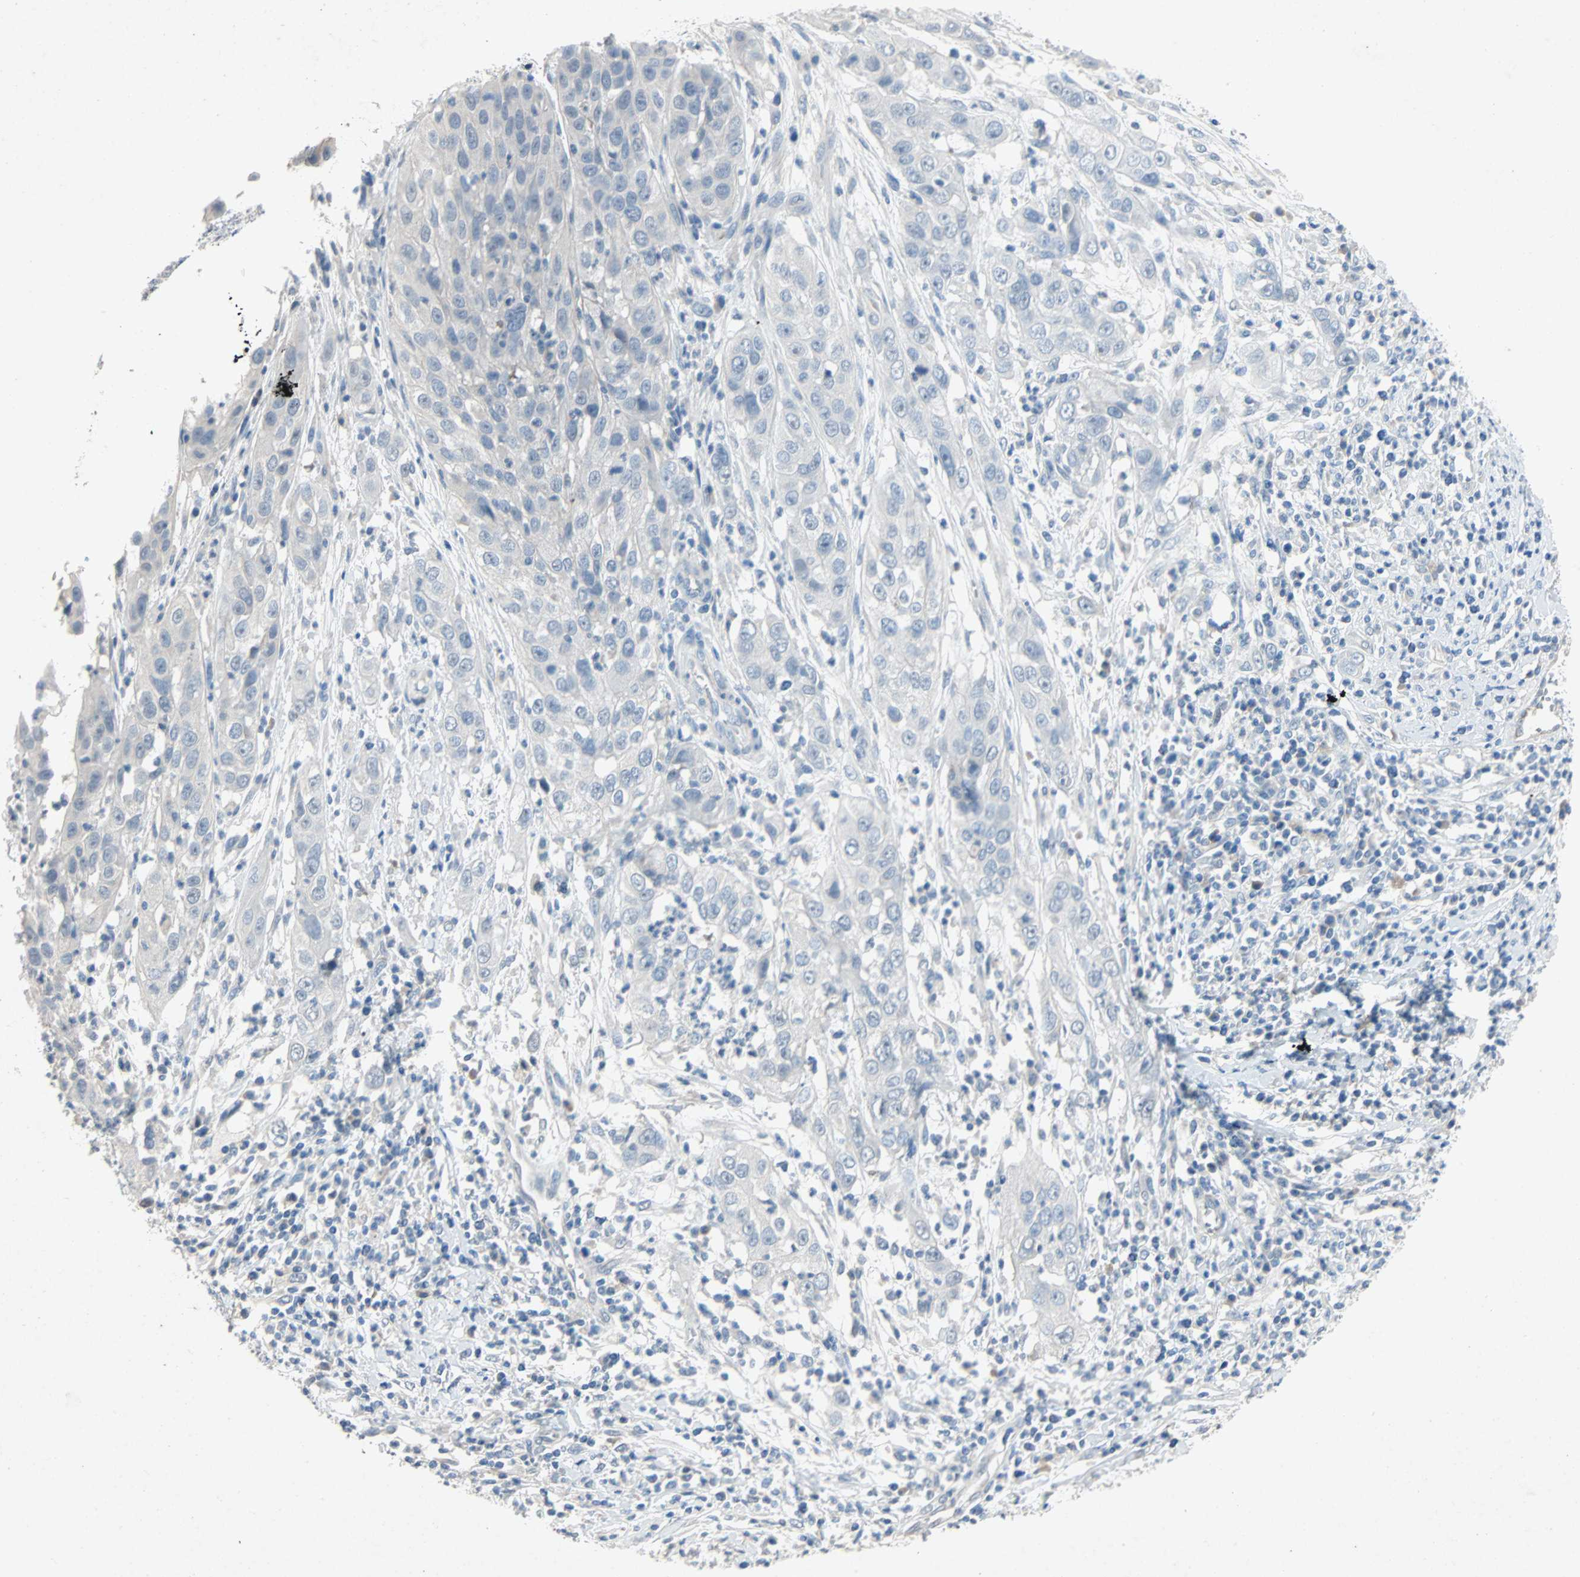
{"staining": {"intensity": "negative", "quantity": "none", "location": "none"}, "tissue": "cervical cancer", "cell_type": "Tumor cells", "image_type": "cancer", "snomed": [{"axis": "morphology", "description": "Squamous cell carcinoma, NOS"}, {"axis": "topography", "description": "Cervix"}], "caption": "IHC histopathology image of neoplastic tissue: cervical cancer stained with DAB (3,3'-diaminobenzidine) exhibits no significant protein staining in tumor cells.", "gene": "PCDHB2", "patient": {"sex": "female", "age": 32}}